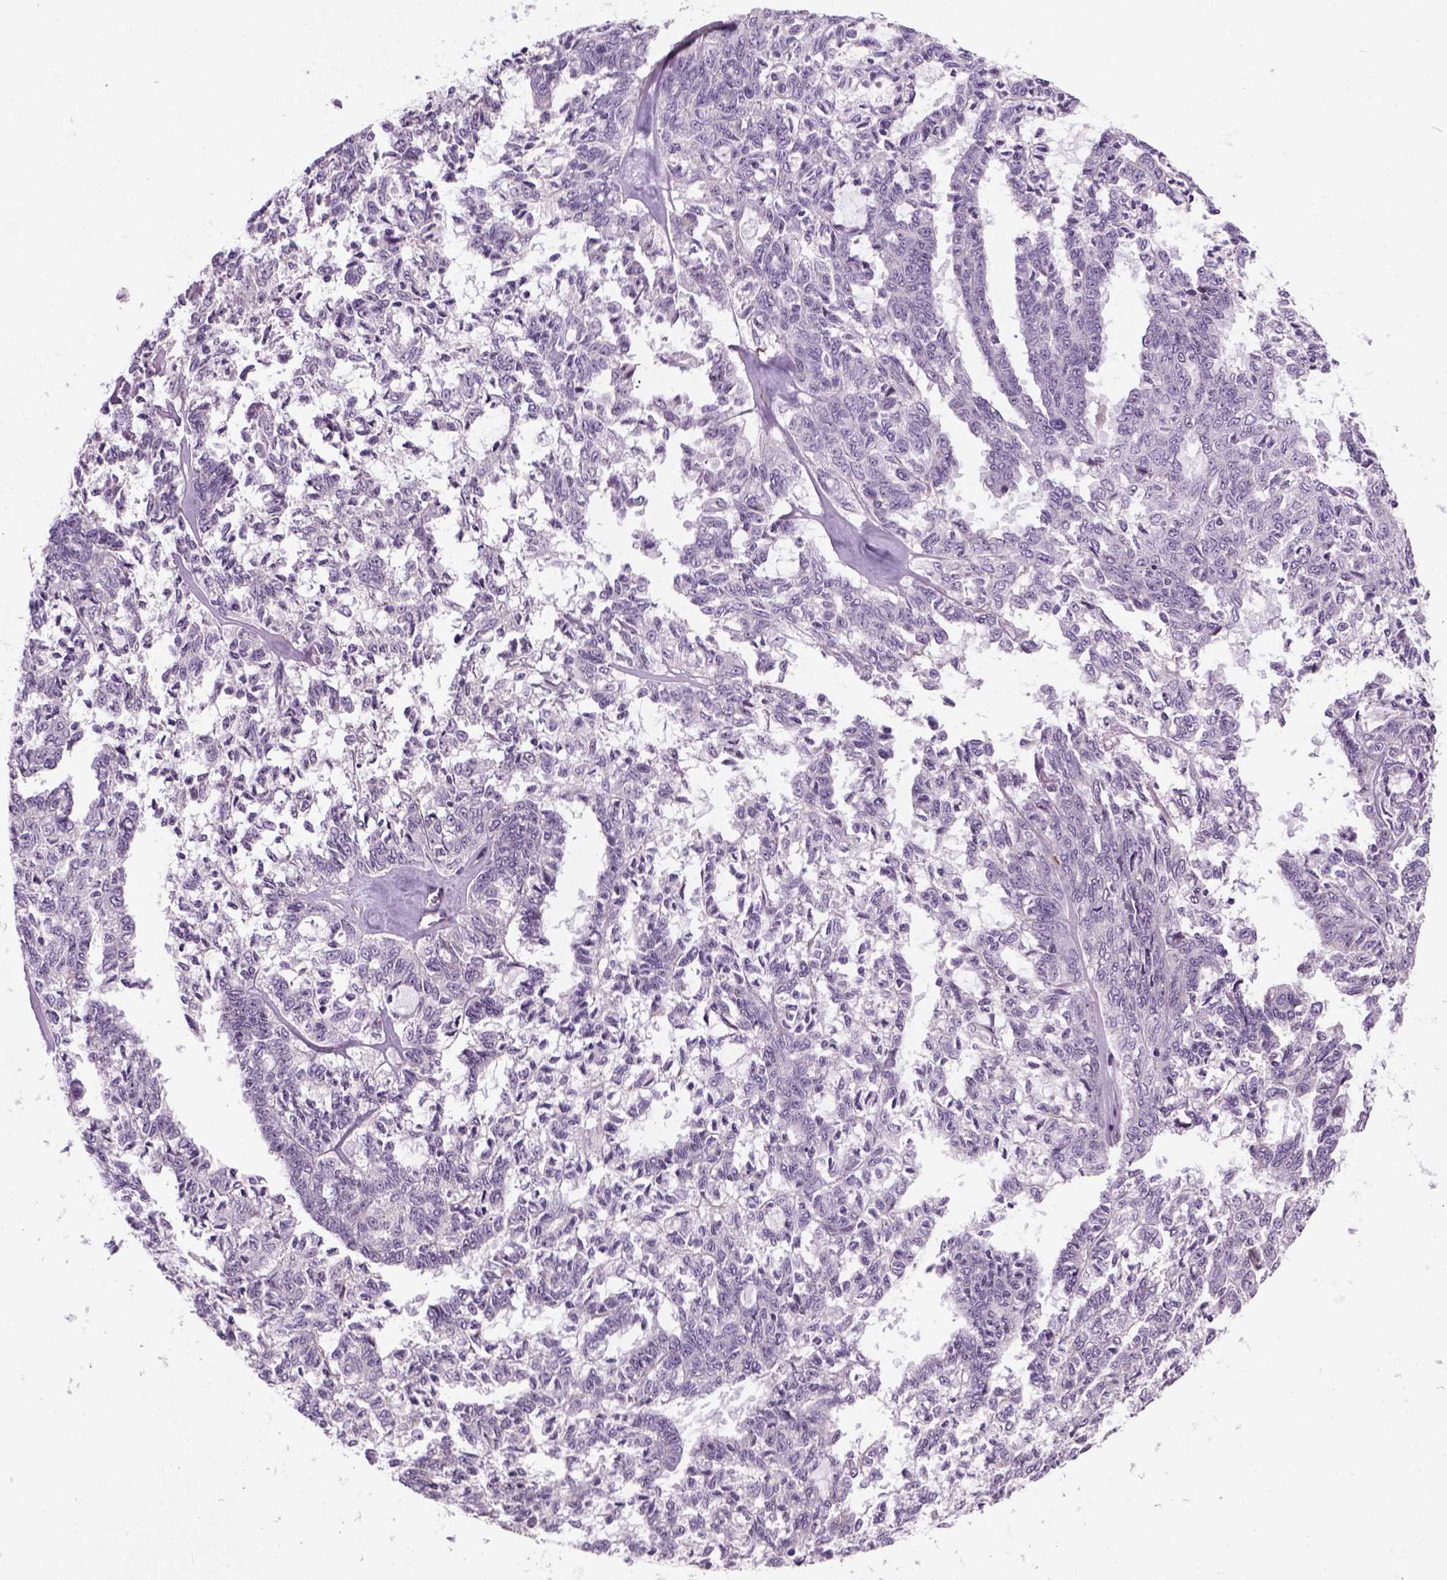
{"staining": {"intensity": "negative", "quantity": "none", "location": "none"}, "tissue": "ovarian cancer", "cell_type": "Tumor cells", "image_type": "cancer", "snomed": [{"axis": "morphology", "description": "Cystadenocarcinoma, serous, NOS"}, {"axis": "topography", "description": "Ovary"}], "caption": "An immunohistochemistry histopathology image of serous cystadenocarcinoma (ovarian) is shown. There is no staining in tumor cells of serous cystadenocarcinoma (ovarian). Brightfield microscopy of immunohistochemistry stained with DAB (brown) and hematoxylin (blue), captured at high magnification.", "gene": "RRS1", "patient": {"sex": "female", "age": 71}}